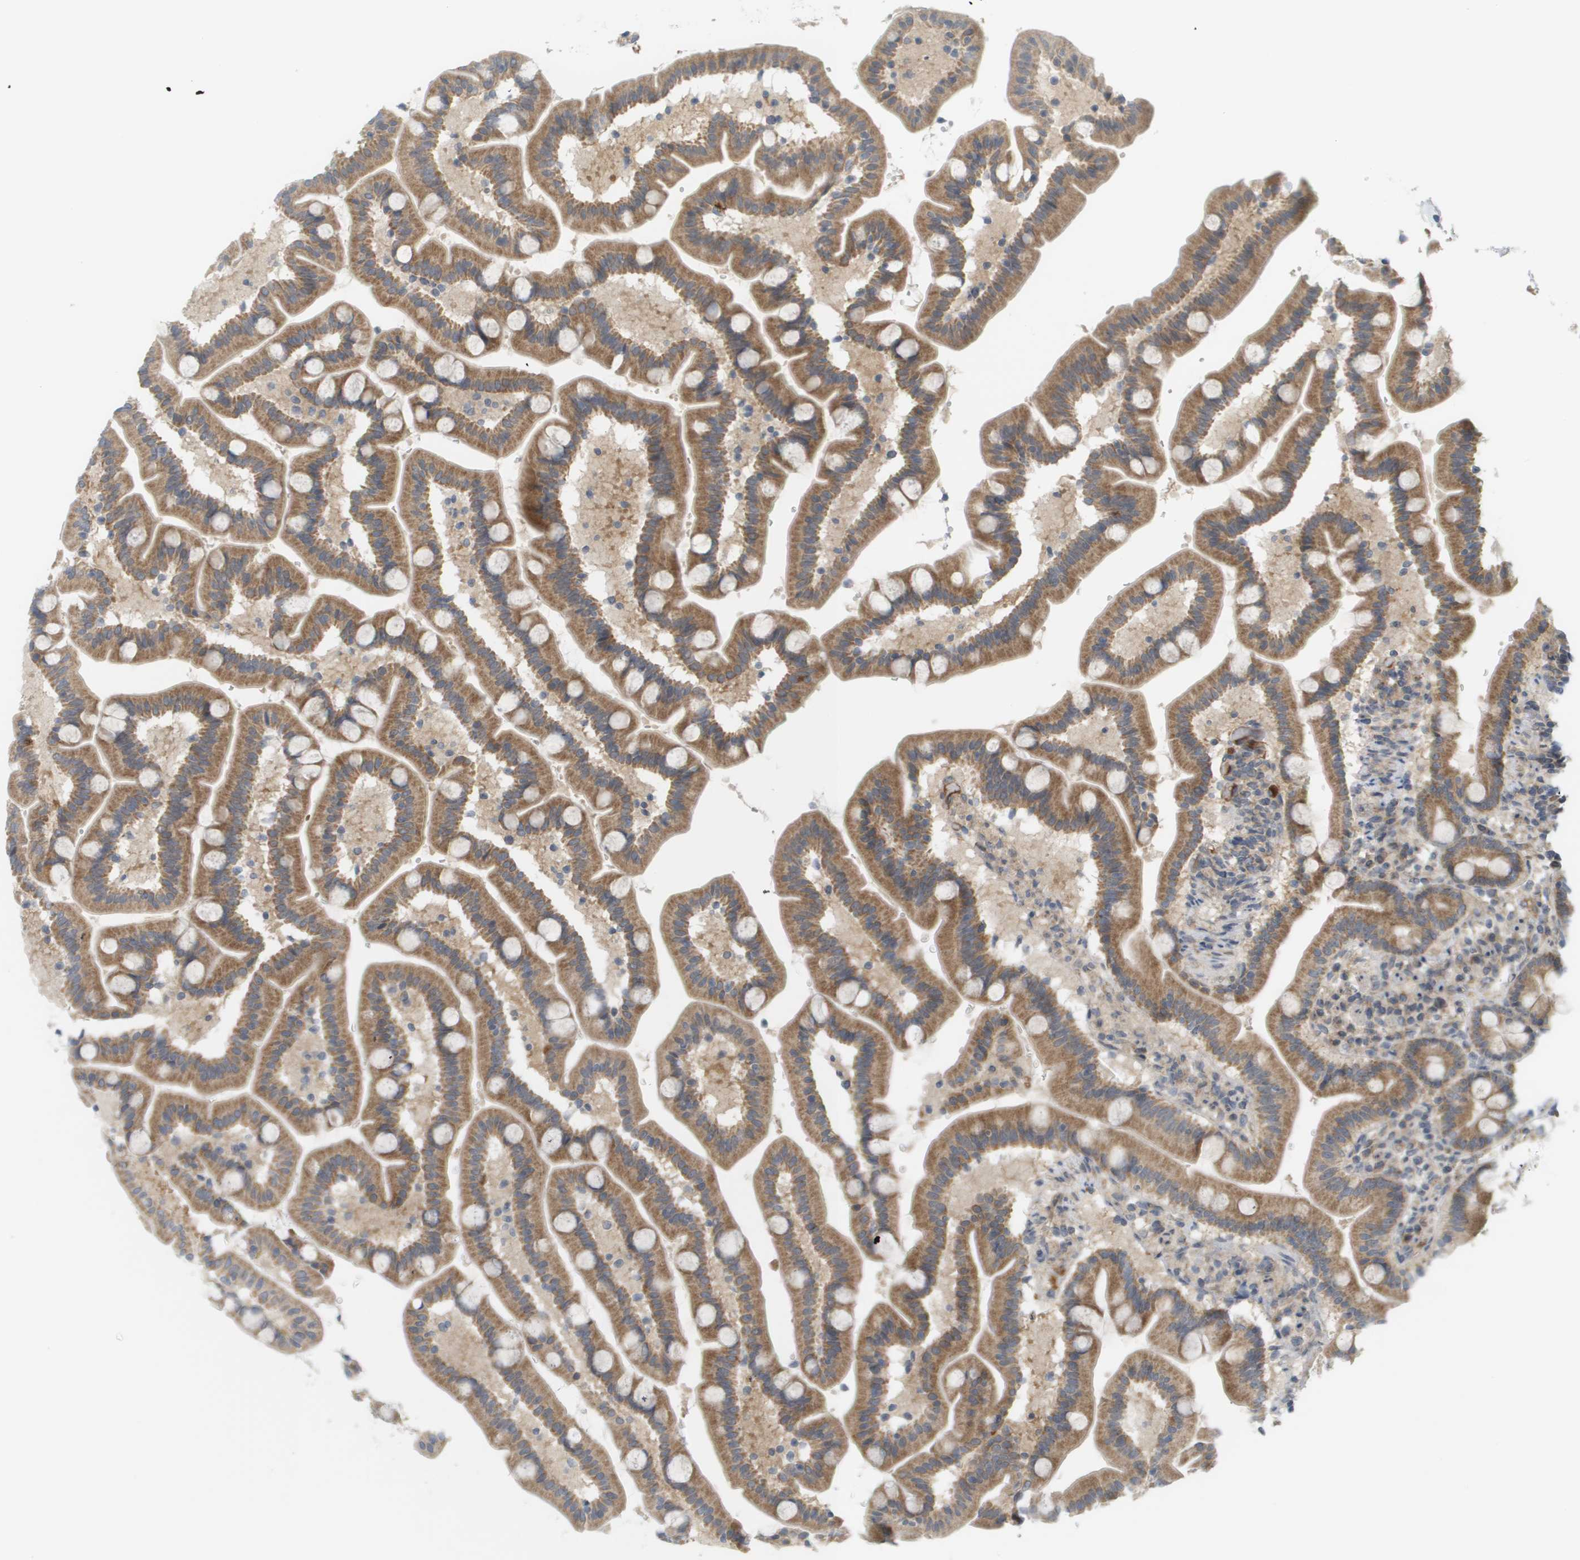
{"staining": {"intensity": "moderate", "quantity": ">75%", "location": "cytoplasmic/membranous"}, "tissue": "duodenum", "cell_type": "Glandular cells", "image_type": "normal", "snomed": [{"axis": "morphology", "description": "Normal tissue, NOS"}, {"axis": "topography", "description": "Duodenum"}], "caption": "The histopathology image shows immunohistochemical staining of benign duodenum. There is moderate cytoplasmic/membranous positivity is appreciated in approximately >75% of glandular cells.", "gene": "PROC", "patient": {"sex": "male", "age": 54}}